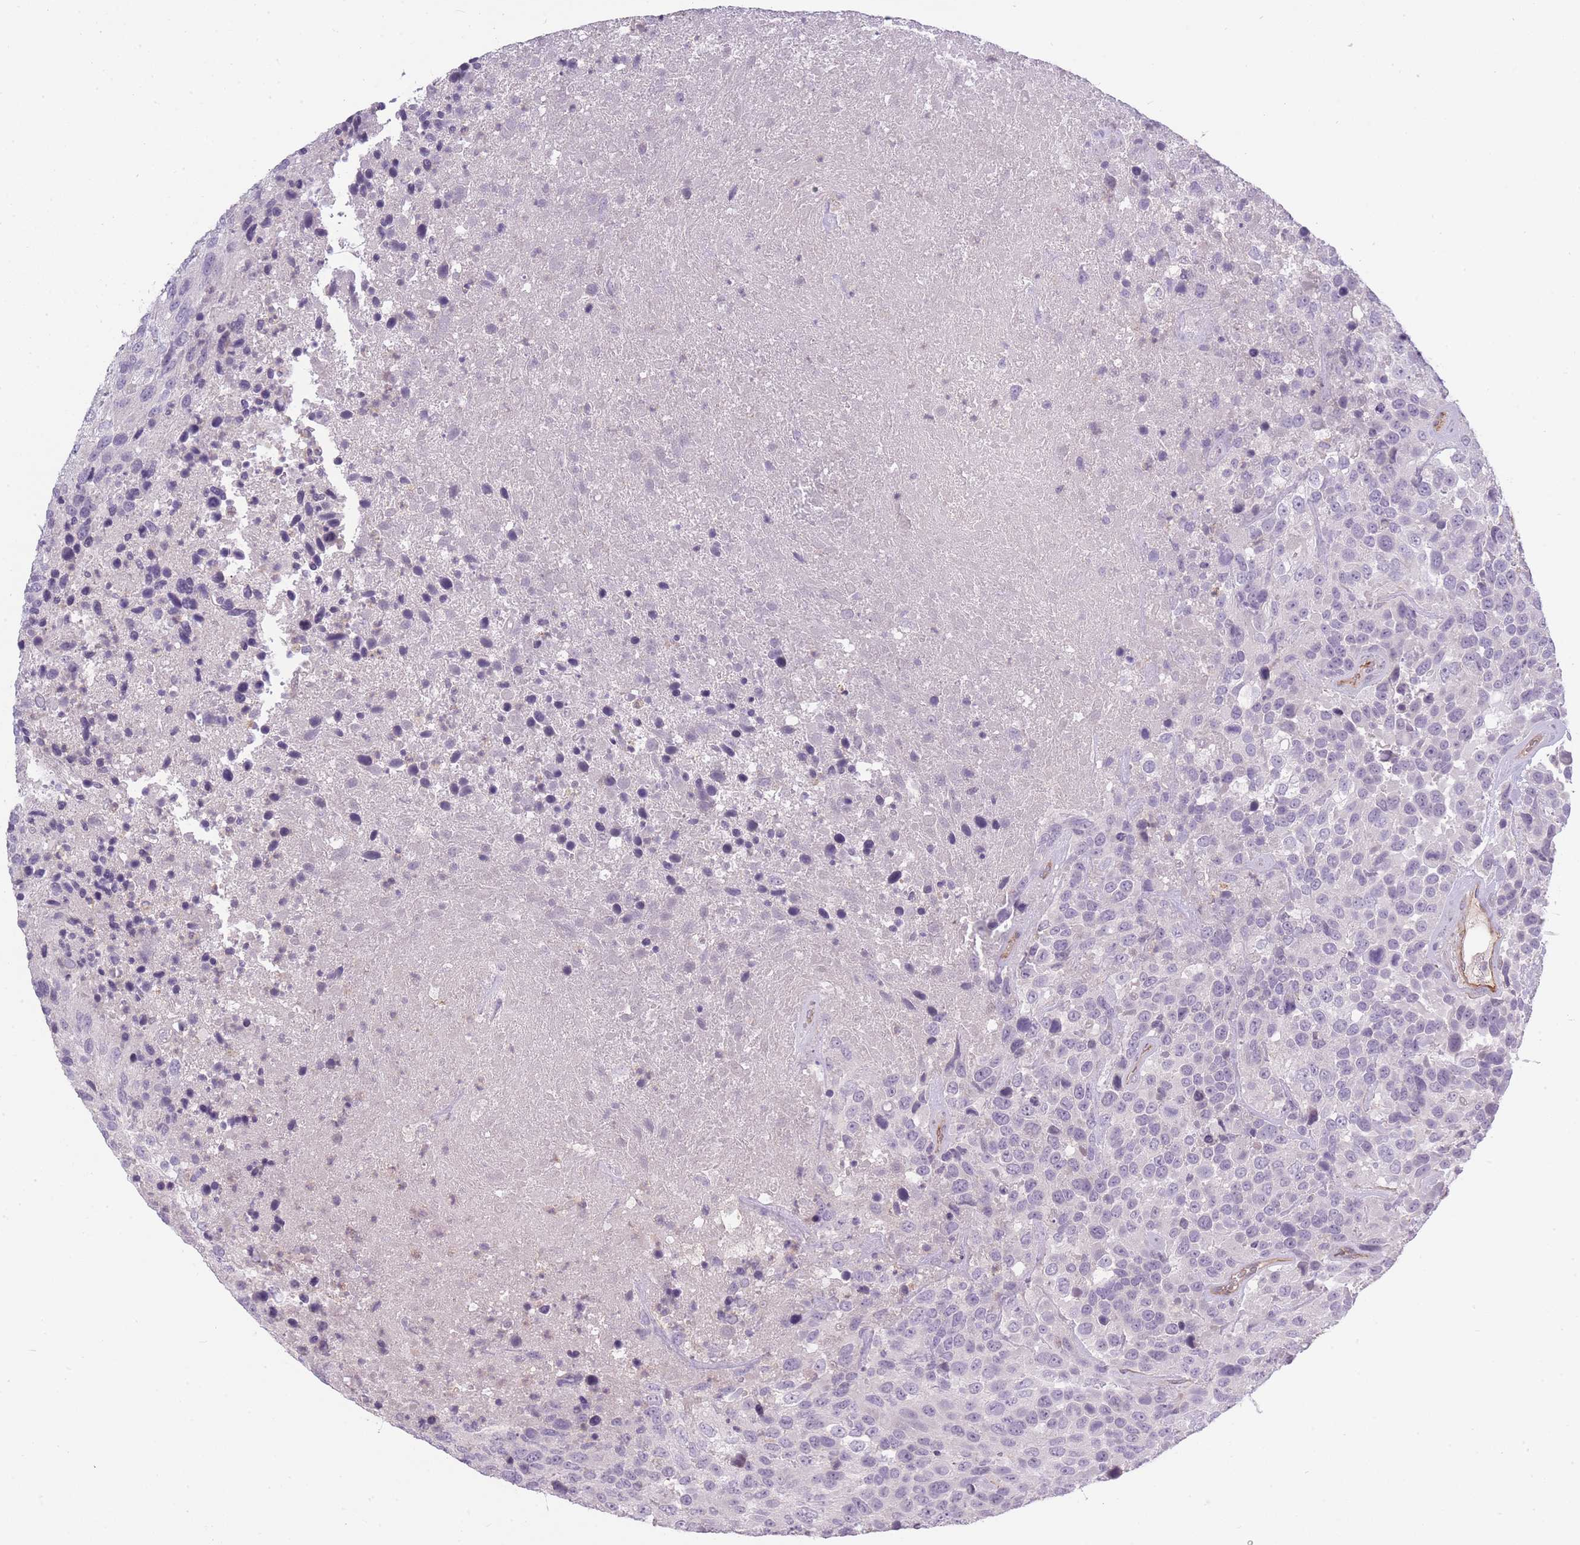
{"staining": {"intensity": "negative", "quantity": "none", "location": "none"}, "tissue": "urothelial cancer", "cell_type": "Tumor cells", "image_type": "cancer", "snomed": [{"axis": "morphology", "description": "Urothelial carcinoma, High grade"}, {"axis": "topography", "description": "Urinary bladder"}], "caption": "Tumor cells are negative for brown protein staining in urothelial cancer.", "gene": "SLC8A2", "patient": {"sex": "female", "age": 70}}